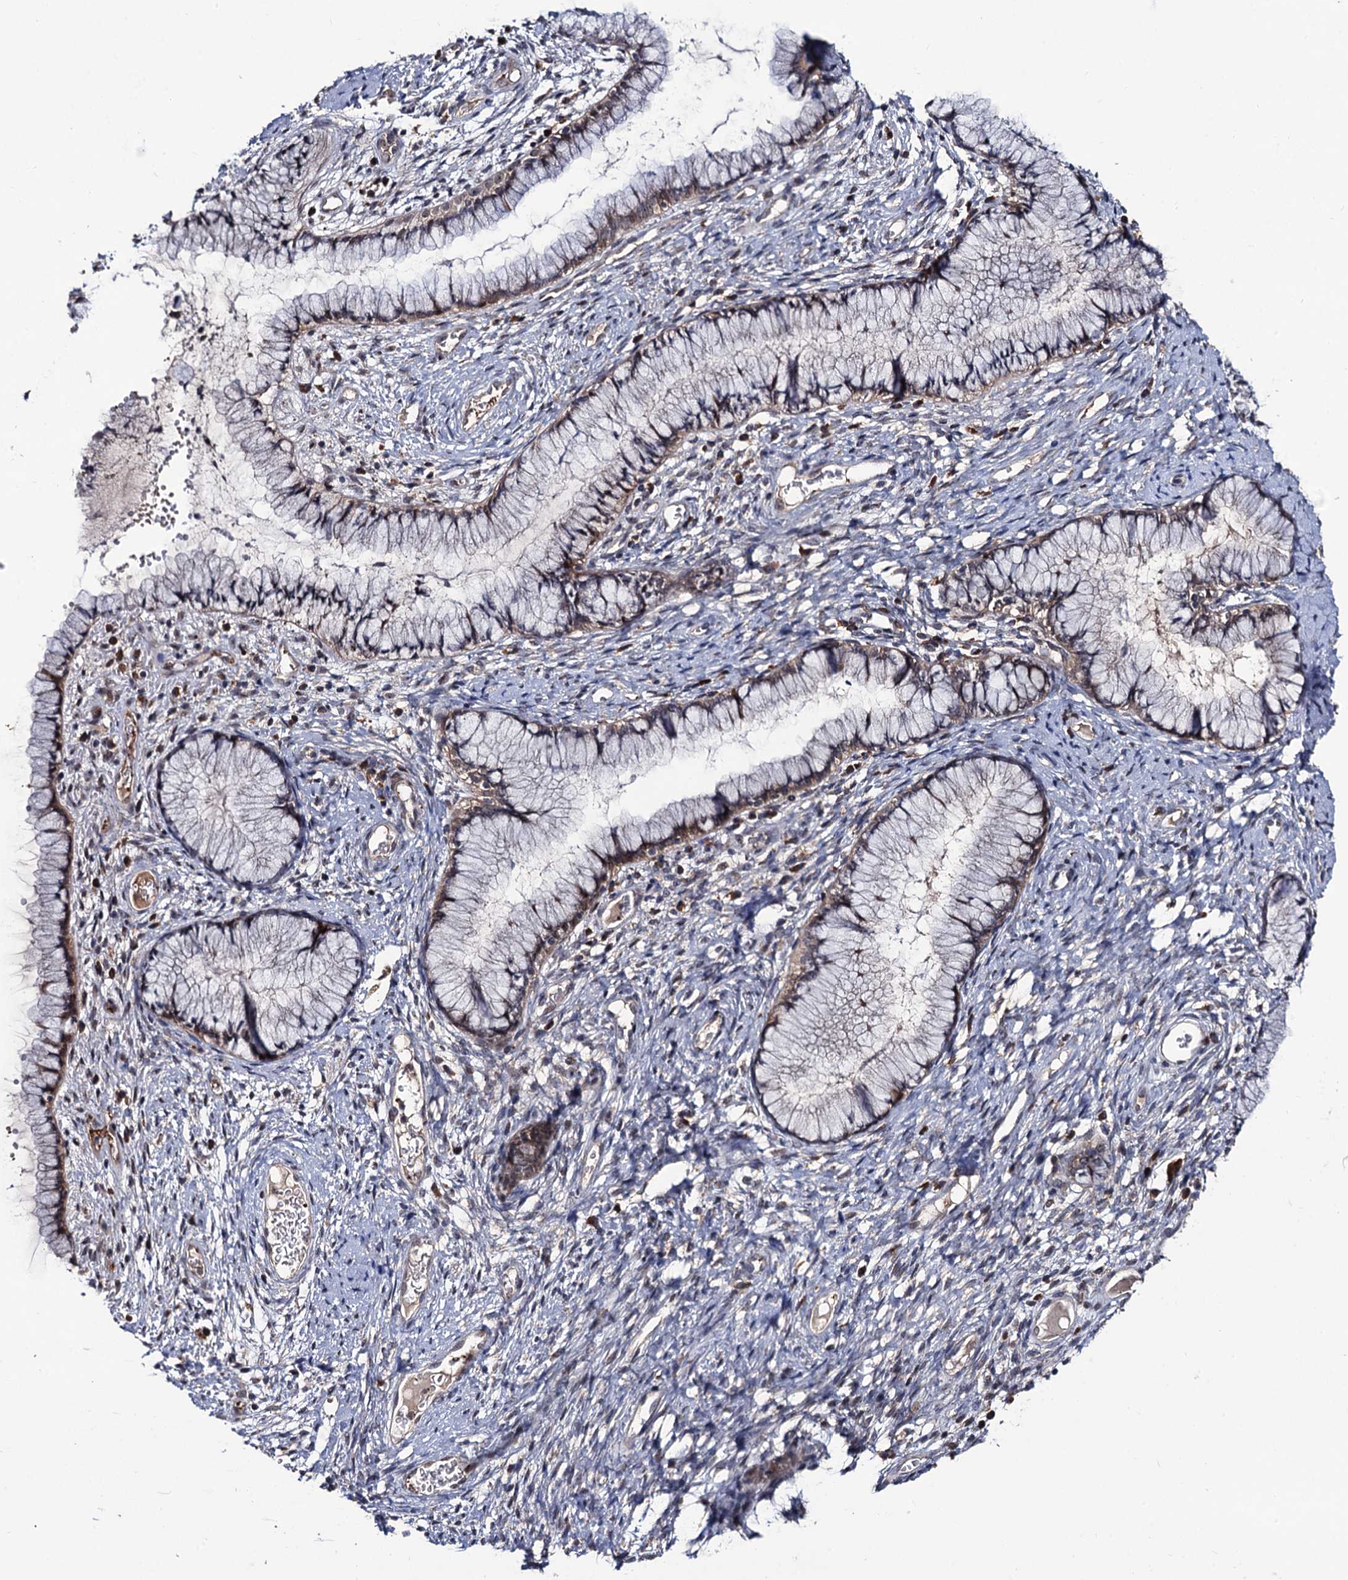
{"staining": {"intensity": "weak", "quantity": "25%-75%", "location": "cytoplasmic/membranous"}, "tissue": "cervix", "cell_type": "Glandular cells", "image_type": "normal", "snomed": [{"axis": "morphology", "description": "Normal tissue, NOS"}, {"axis": "topography", "description": "Cervix"}], "caption": "Brown immunohistochemical staining in unremarkable human cervix shows weak cytoplasmic/membranous positivity in about 25%-75% of glandular cells.", "gene": "LRRC63", "patient": {"sex": "female", "age": 42}}